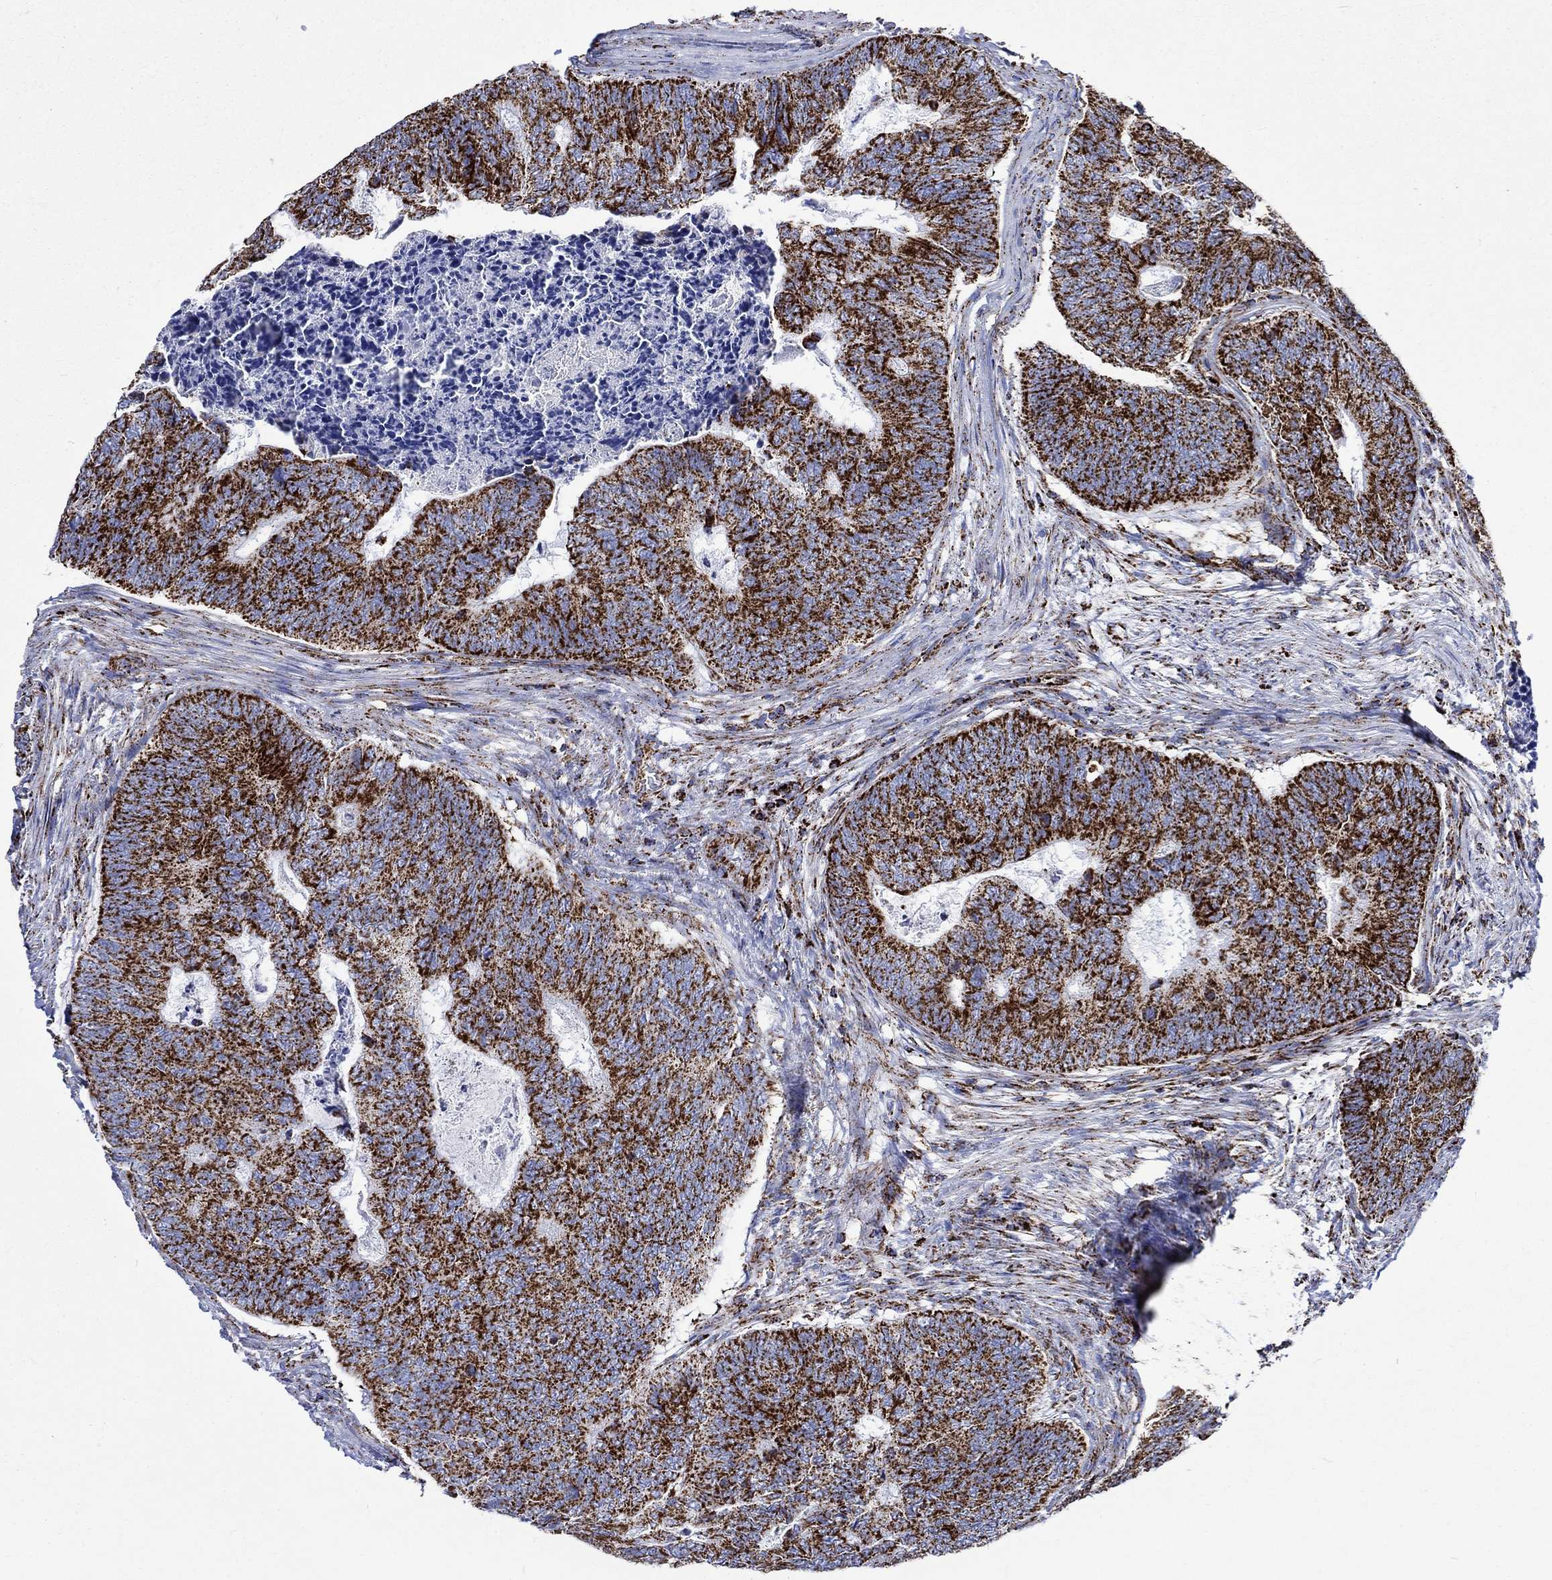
{"staining": {"intensity": "strong", "quantity": ">75%", "location": "cytoplasmic/membranous"}, "tissue": "colorectal cancer", "cell_type": "Tumor cells", "image_type": "cancer", "snomed": [{"axis": "morphology", "description": "Adenocarcinoma, NOS"}, {"axis": "topography", "description": "Colon"}], "caption": "Immunohistochemistry (IHC) (DAB (3,3'-diaminobenzidine)) staining of human colorectal adenocarcinoma reveals strong cytoplasmic/membranous protein staining in approximately >75% of tumor cells. The staining was performed using DAB (3,3'-diaminobenzidine), with brown indicating positive protein expression. Nuclei are stained blue with hematoxylin.", "gene": "RCE1", "patient": {"sex": "female", "age": 67}}